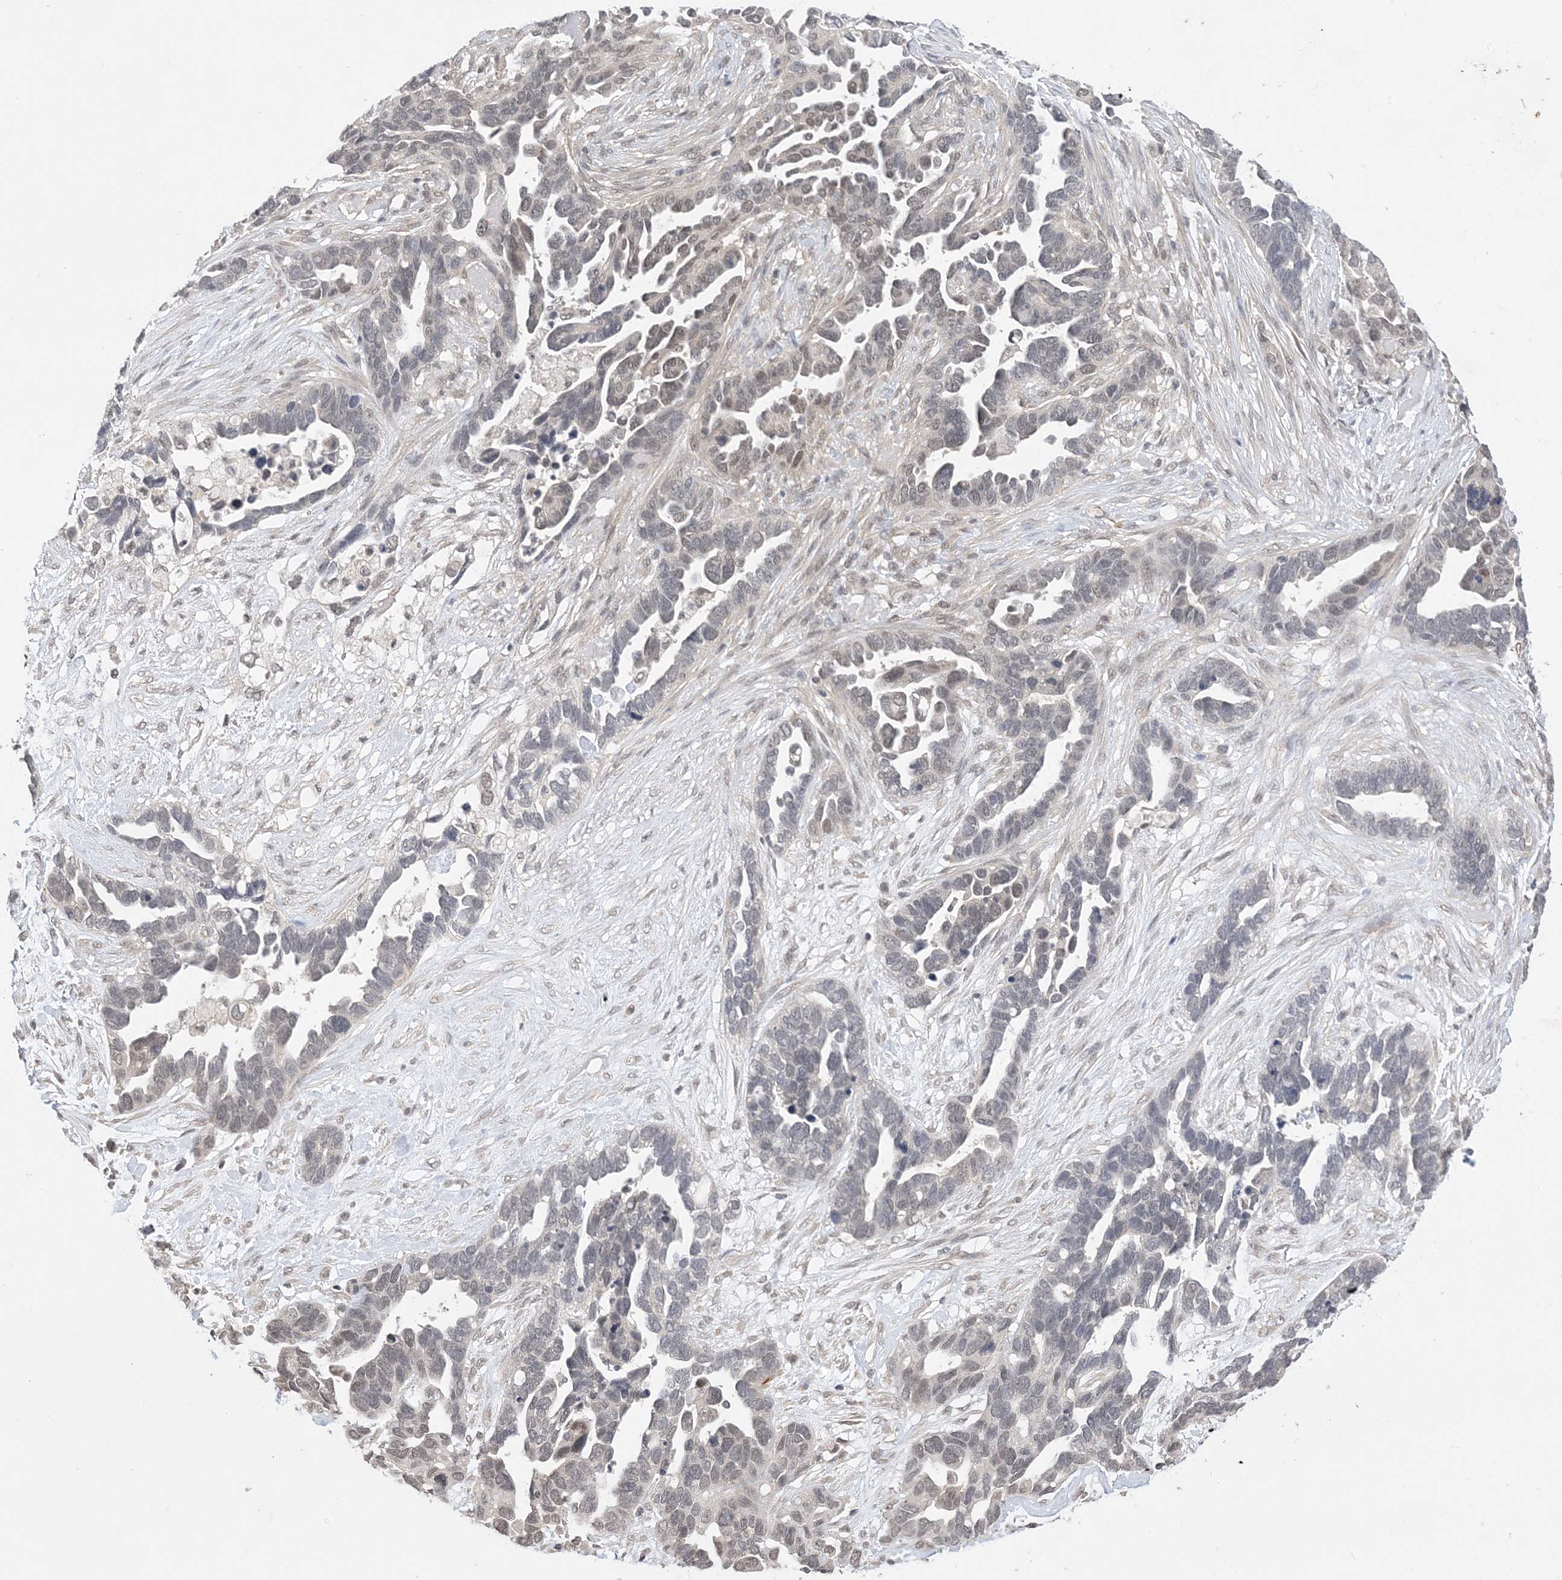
{"staining": {"intensity": "weak", "quantity": "25%-75%", "location": "nuclear"}, "tissue": "ovarian cancer", "cell_type": "Tumor cells", "image_type": "cancer", "snomed": [{"axis": "morphology", "description": "Cystadenocarcinoma, serous, NOS"}, {"axis": "topography", "description": "Ovary"}], "caption": "This is a photomicrograph of immunohistochemistry (IHC) staining of ovarian serous cystadenocarcinoma, which shows weak positivity in the nuclear of tumor cells.", "gene": "RANBP9", "patient": {"sex": "female", "age": 54}}